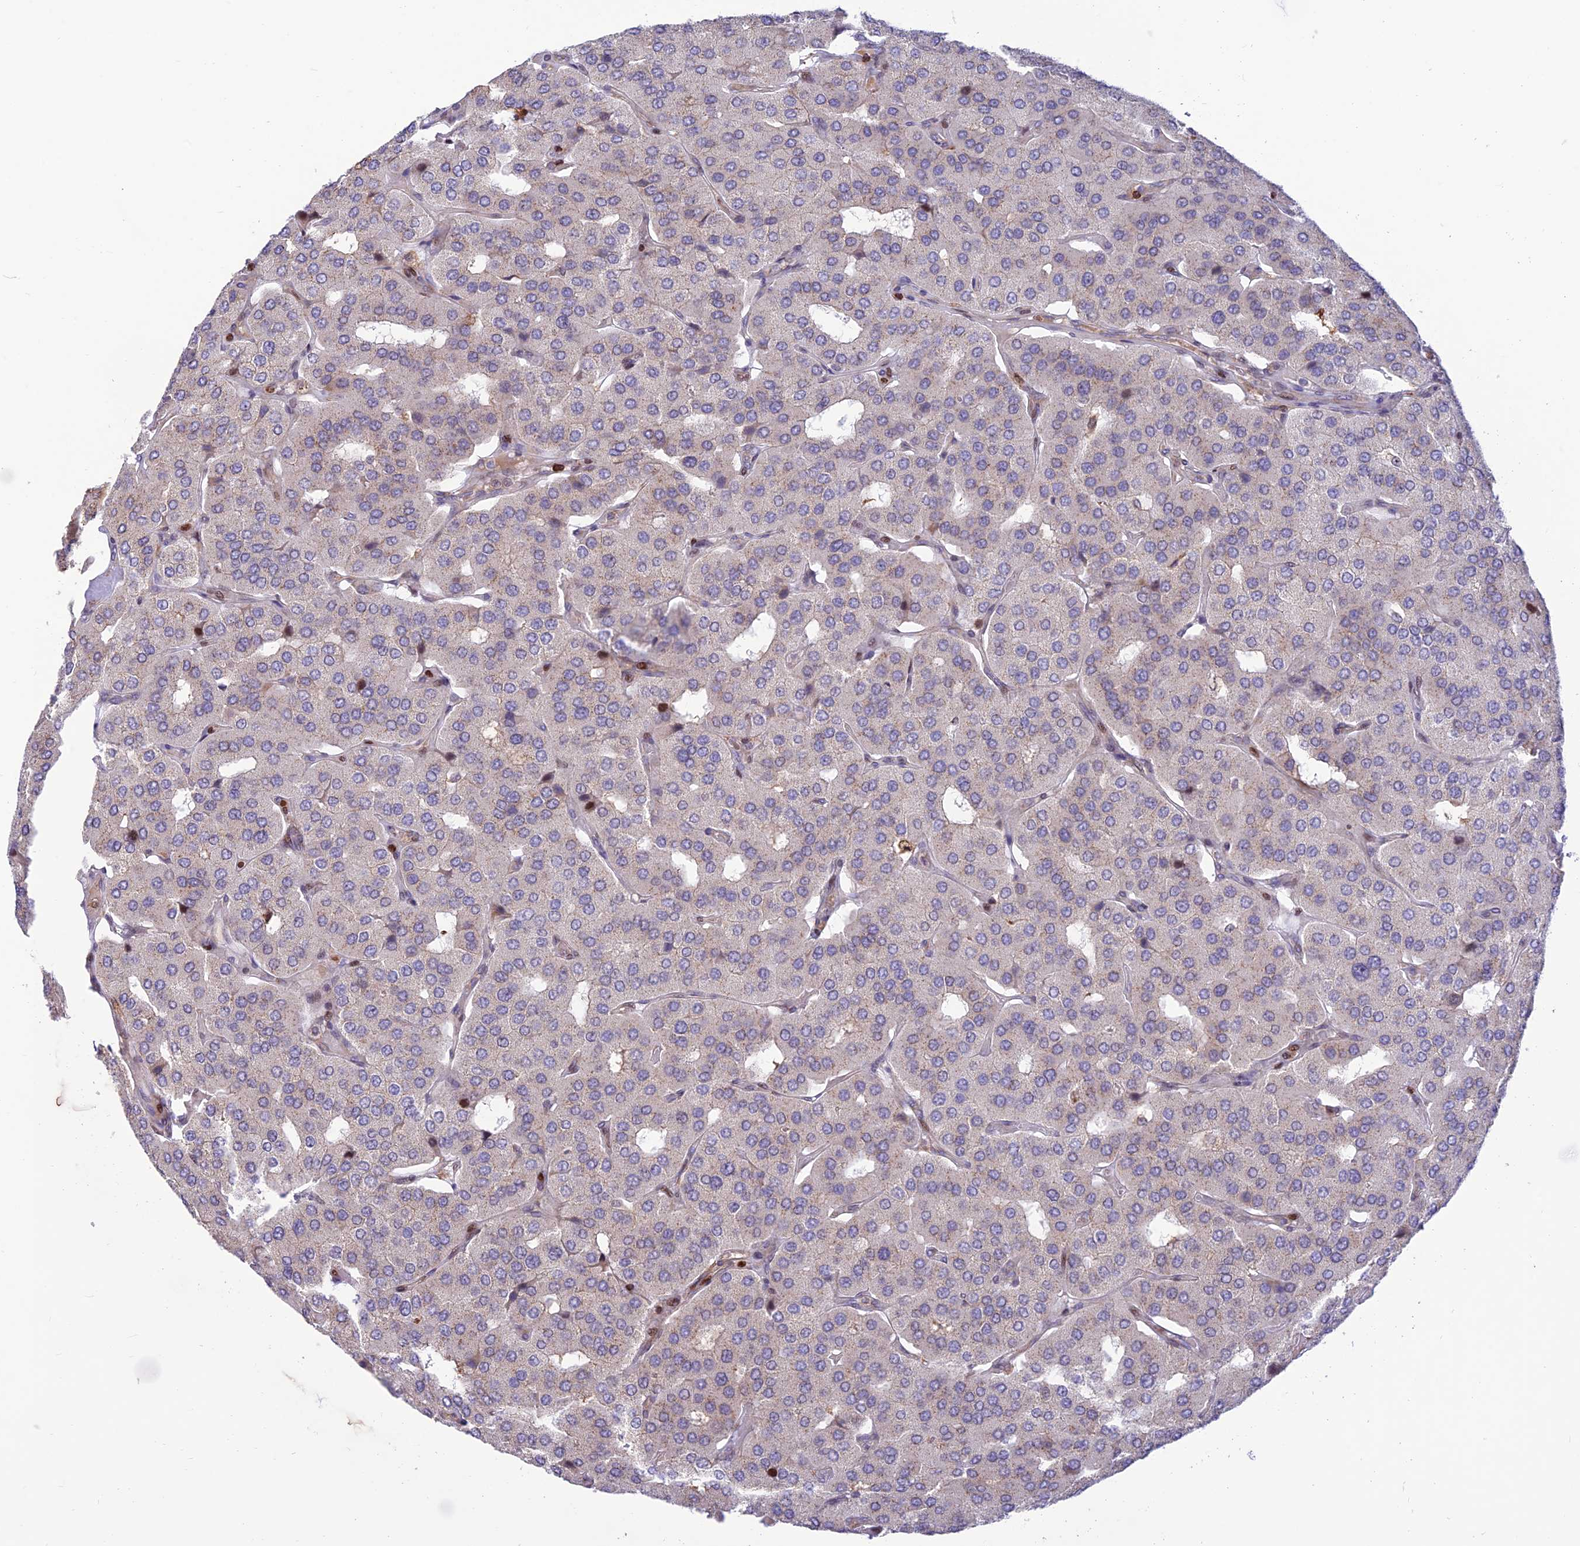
{"staining": {"intensity": "negative", "quantity": "none", "location": "none"}, "tissue": "parathyroid gland", "cell_type": "Glandular cells", "image_type": "normal", "snomed": [{"axis": "morphology", "description": "Normal tissue, NOS"}, {"axis": "morphology", "description": "Adenoma, NOS"}, {"axis": "topography", "description": "Parathyroid gland"}], "caption": "An immunohistochemistry (IHC) photomicrograph of benign parathyroid gland is shown. There is no staining in glandular cells of parathyroid gland.", "gene": "FAM186B", "patient": {"sex": "female", "age": 86}}